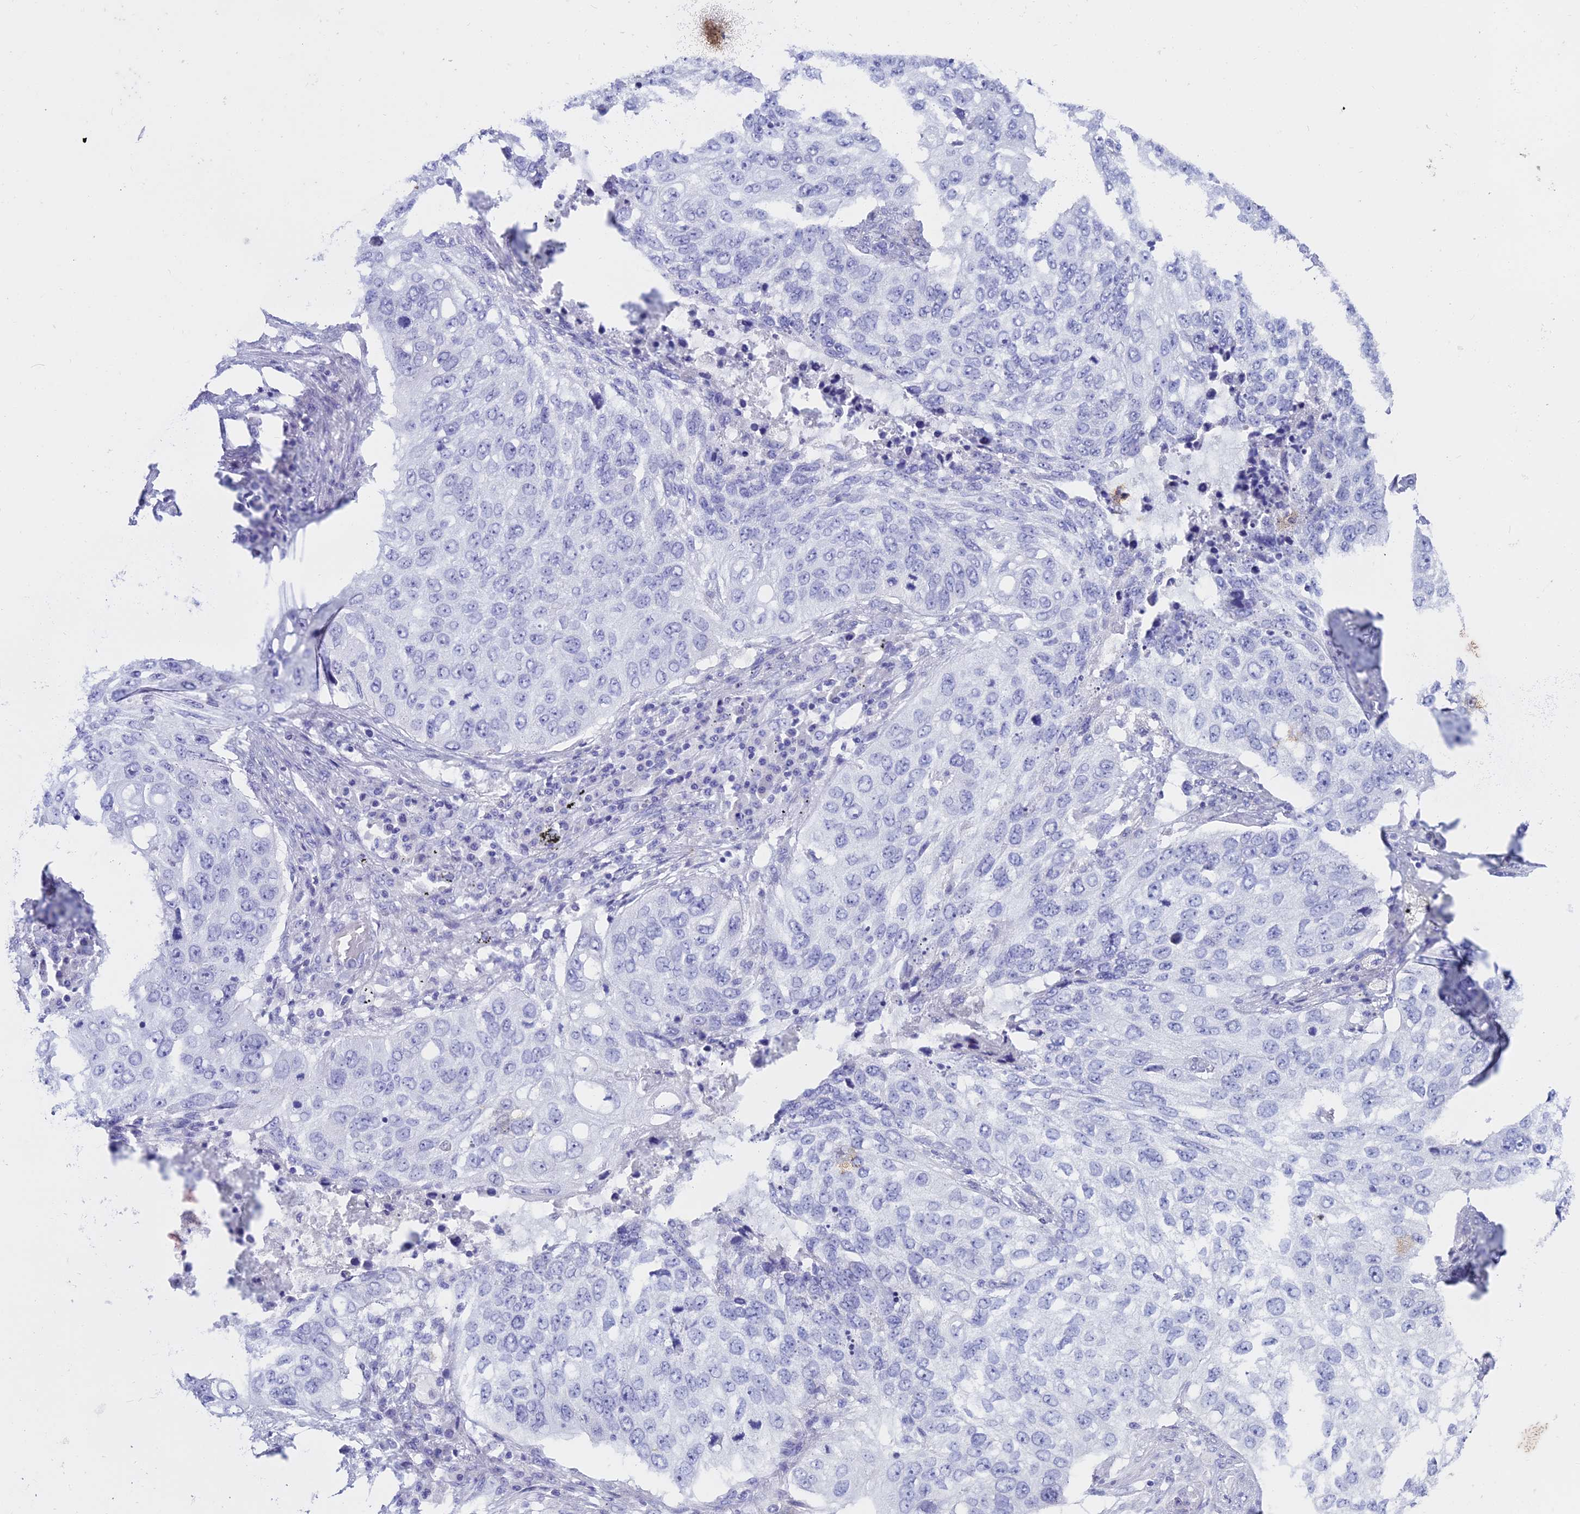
{"staining": {"intensity": "negative", "quantity": "none", "location": "none"}, "tissue": "lung cancer", "cell_type": "Tumor cells", "image_type": "cancer", "snomed": [{"axis": "morphology", "description": "Squamous cell carcinoma, NOS"}, {"axis": "topography", "description": "Lung"}], "caption": "High magnification brightfield microscopy of lung squamous cell carcinoma stained with DAB (3,3'-diaminobenzidine) (brown) and counterstained with hematoxylin (blue): tumor cells show no significant expression.", "gene": "ALPP", "patient": {"sex": "female", "age": 63}}